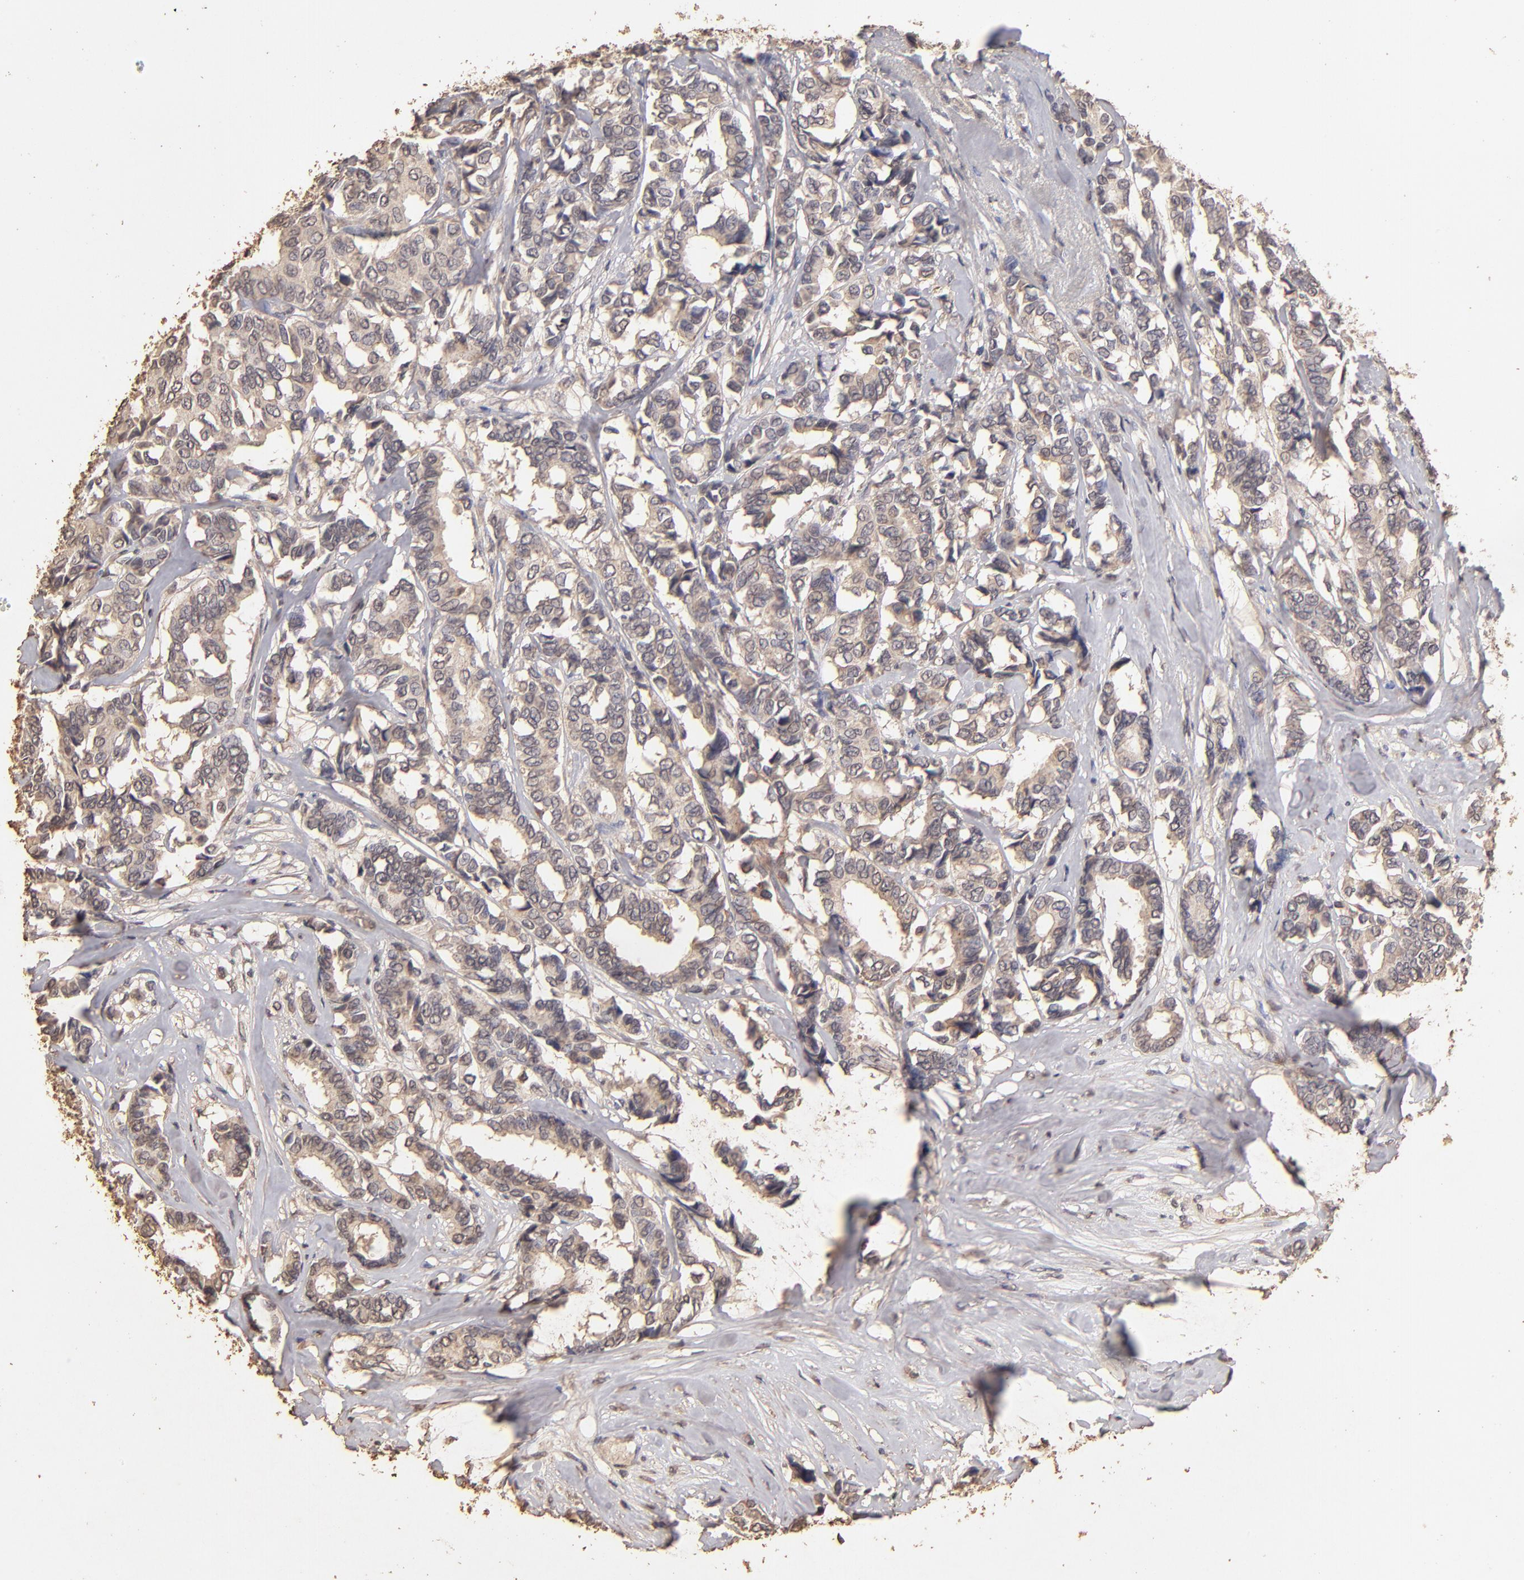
{"staining": {"intensity": "moderate", "quantity": ">75%", "location": "cytoplasmic/membranous"}, "tissue": "breast cancer", "cell_type": "Tumor cells", "image_type": "cancer", "snomed": [{"axis": "morphology", "description": "Duct carcinoma"}, {"axis": "topography", "description": "Breast"}], "caption": "The histopathology image reveals immunohistochemical staining of breast cancer (infiltrating ductal carcinoma). There is moderate cytoplasmic/membranous positivity is seen in about >75% of tumor cells.", "gene": "OPHN1", "patient": {"sex": "female", "age": 87}}